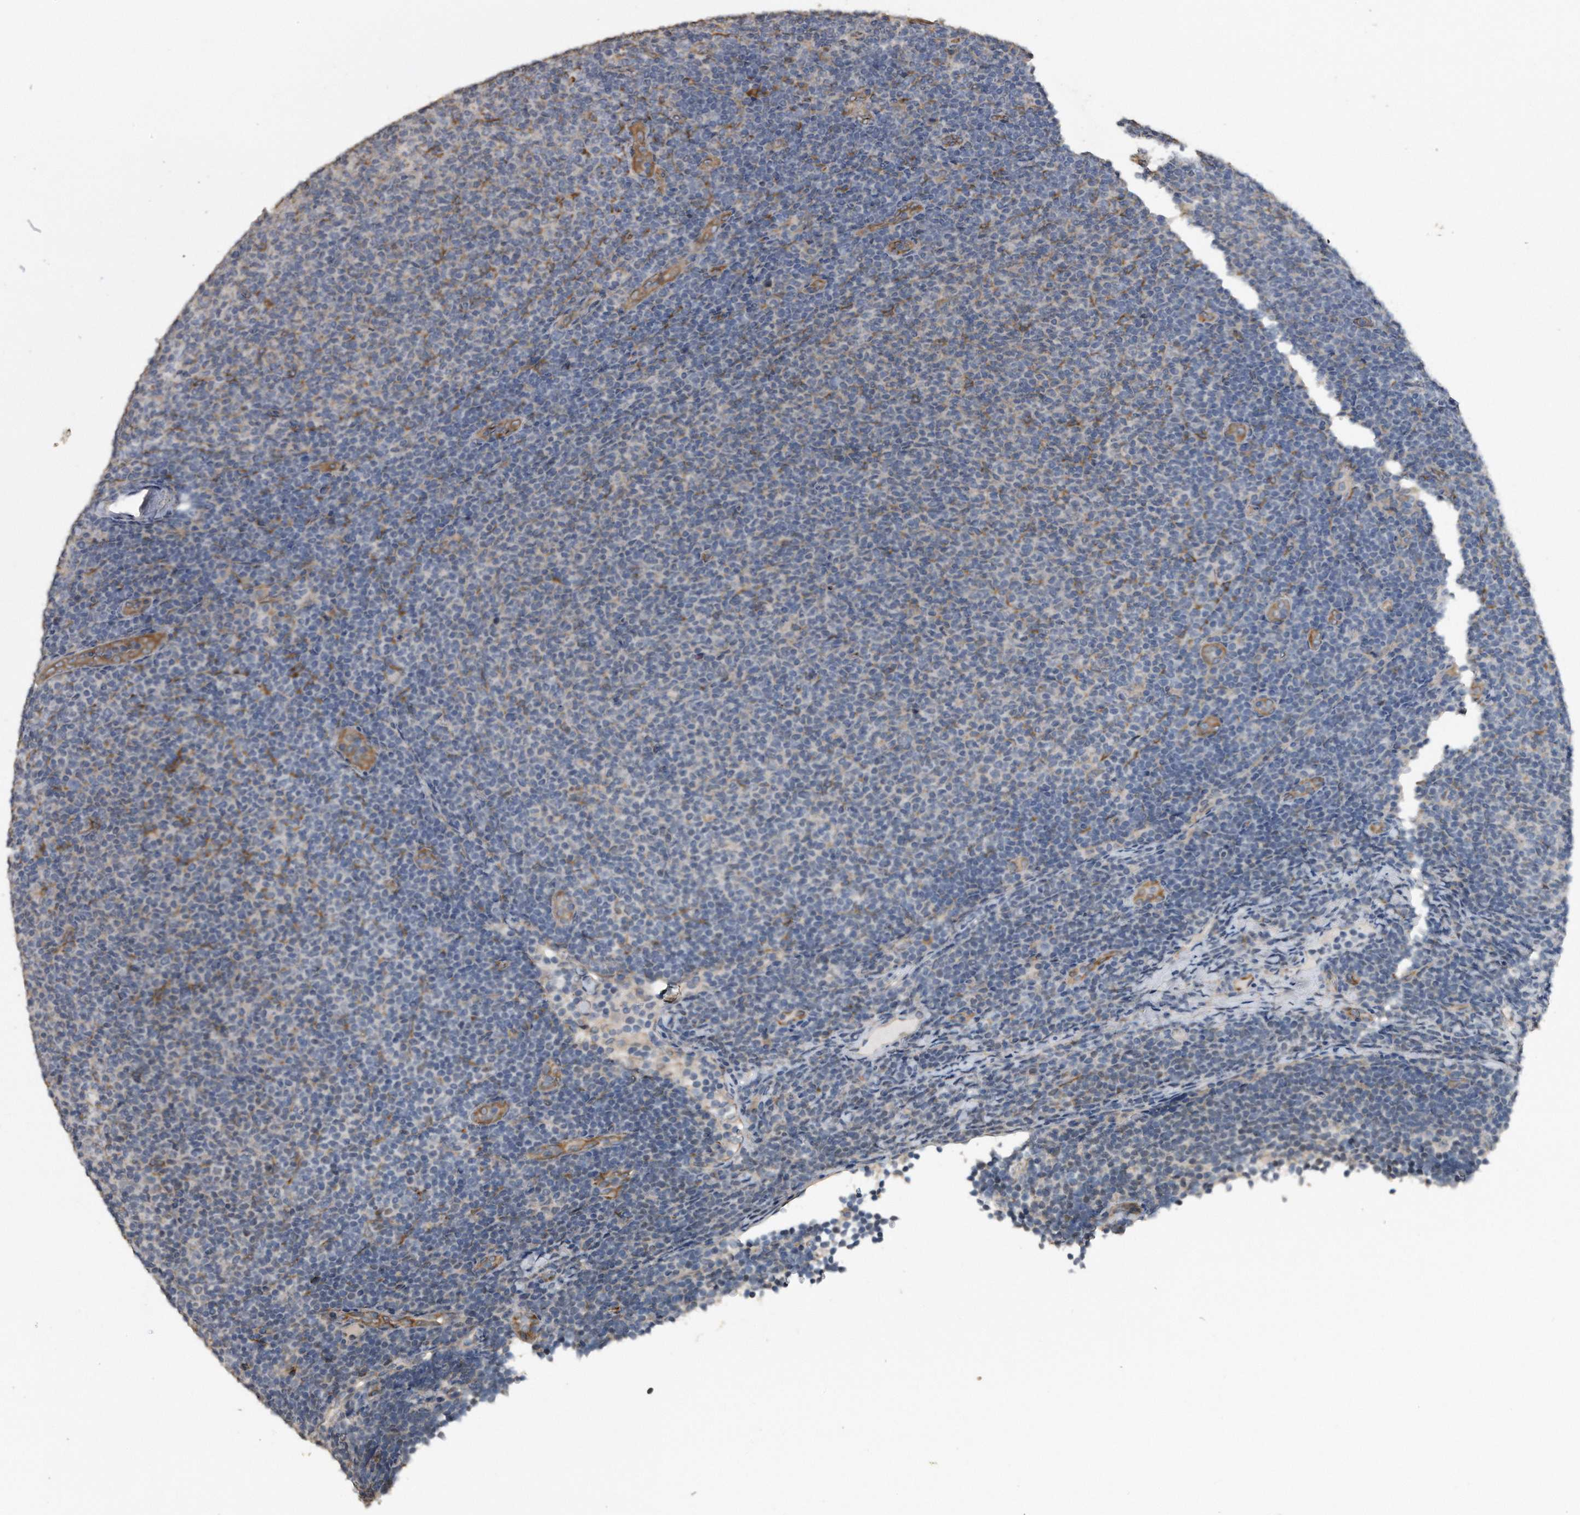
{"staining": {"intensity": "negative", "quantity": "none", "location": "none"}, "tissue": "lymphoma", "cell_type": "Tumor cells", "image_type": "cancer", "snomed": [{"axis": "morphology", "description": "Malignant lymphoma, non-Hodgkin's type, Low grade"}, {"axis": "topography", "description": "Lymph node"}], "caption": "A high-resolution micrograph shows IHC staining of low-grade malignant lymphoma, non-Hodgkin's type, which shows no significant expression in tumor cells.", "gene": "PCLO", "patient": {"sex": "male", "age": 66}}